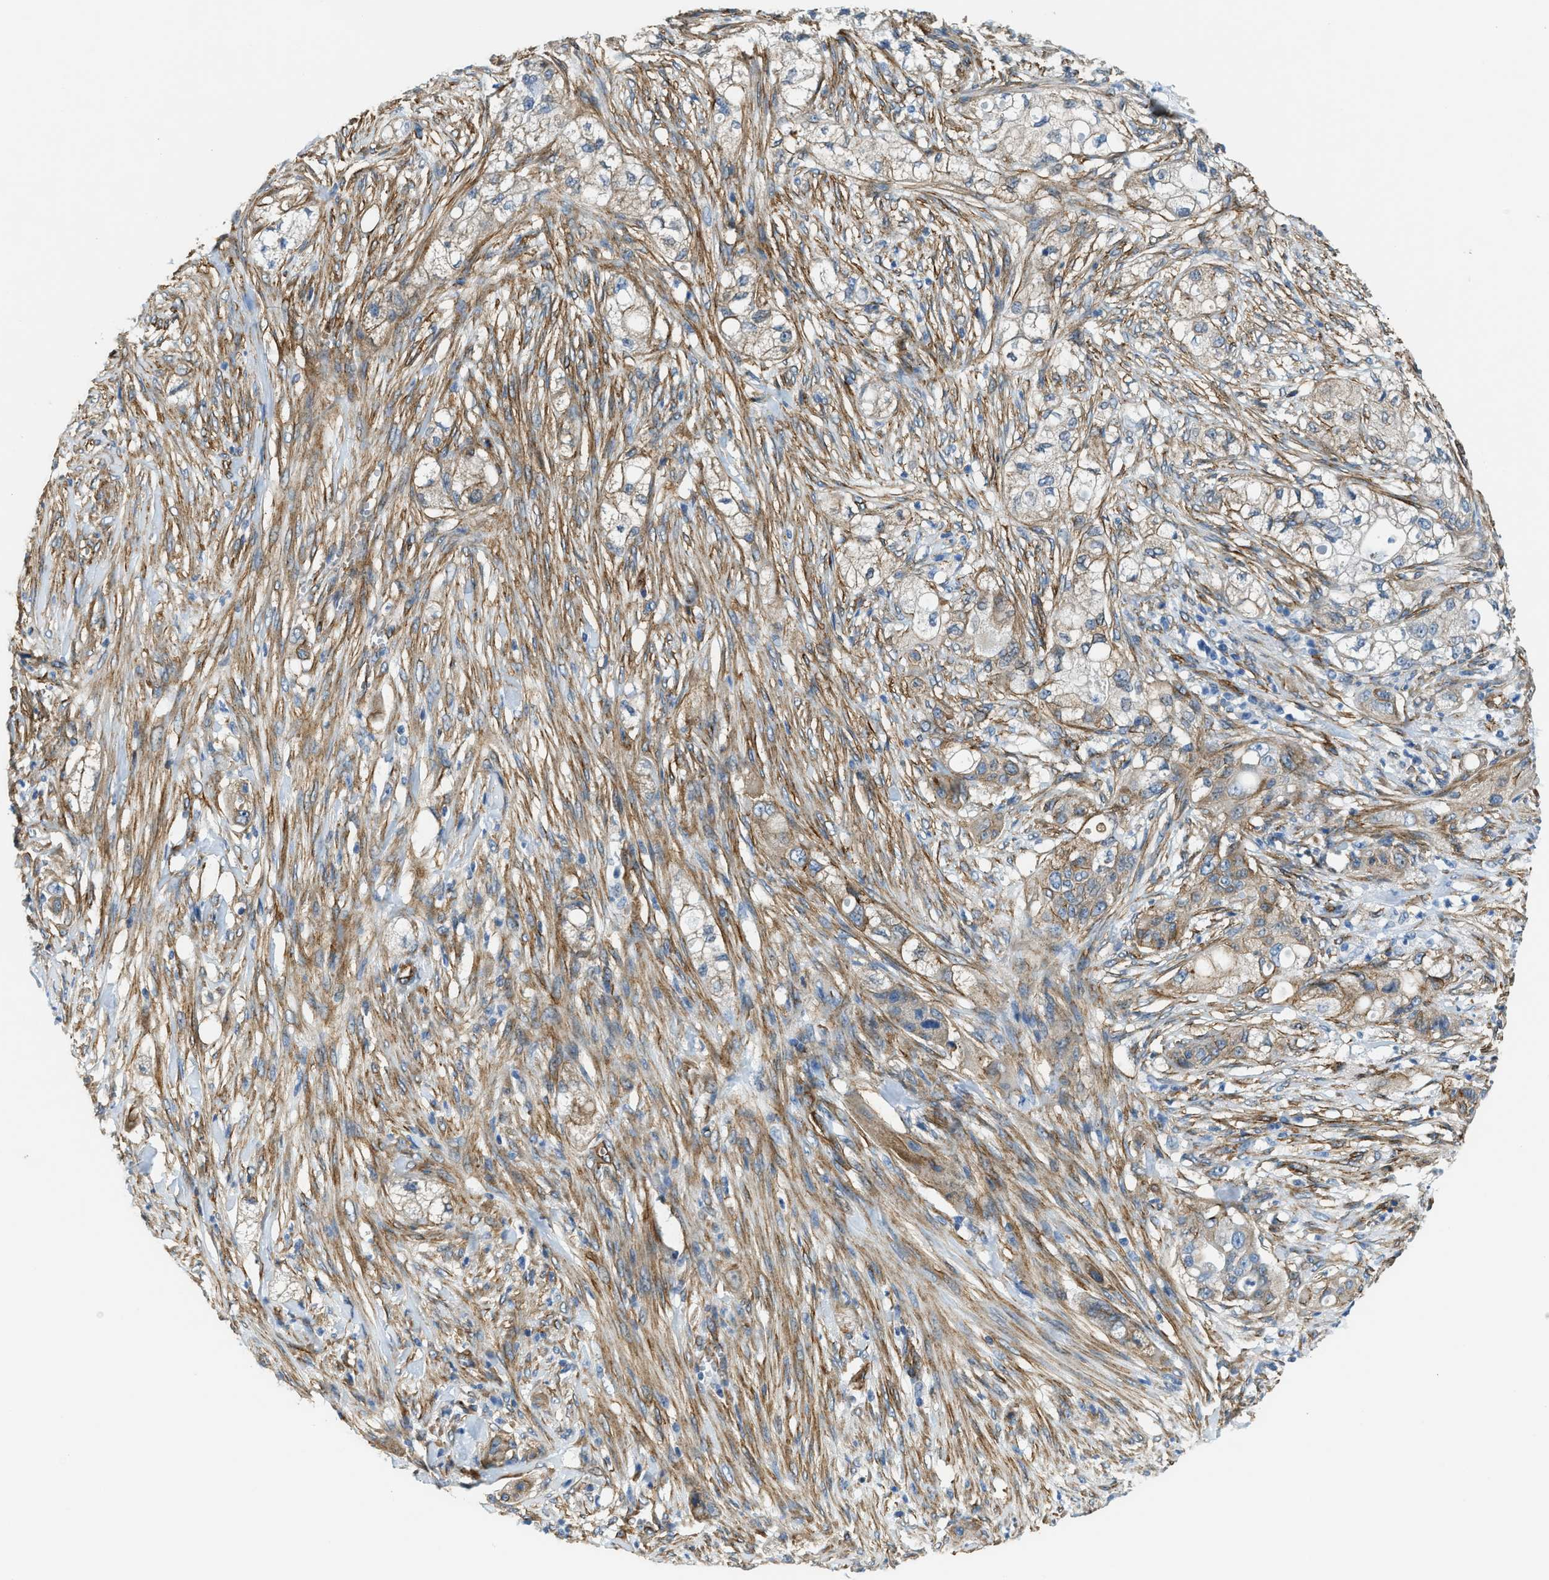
{"staining": {"intensity": "moderate", "quantity": ">75%", "location": "cytoplasmic/membranous"}, "tissue": "pancreatic cancer", "cell_type": "Tumor cells", "image_type": "cancer", "snomed": [{"axis": "morphology", "description": "Adenocarcinoma, NOS"}, {"axis": "topography", "description": "Pancreas"}], "caption": "IHC micrograph of adenocarcinoma (pancreatic) stained for a protein (brown), which demonstrates medium levels of moderate cytoplasmic/membranous staining in about >75% of tumor cells.", "gene": "TMEM43", "patient": {"sex": "female", "age": 78}}